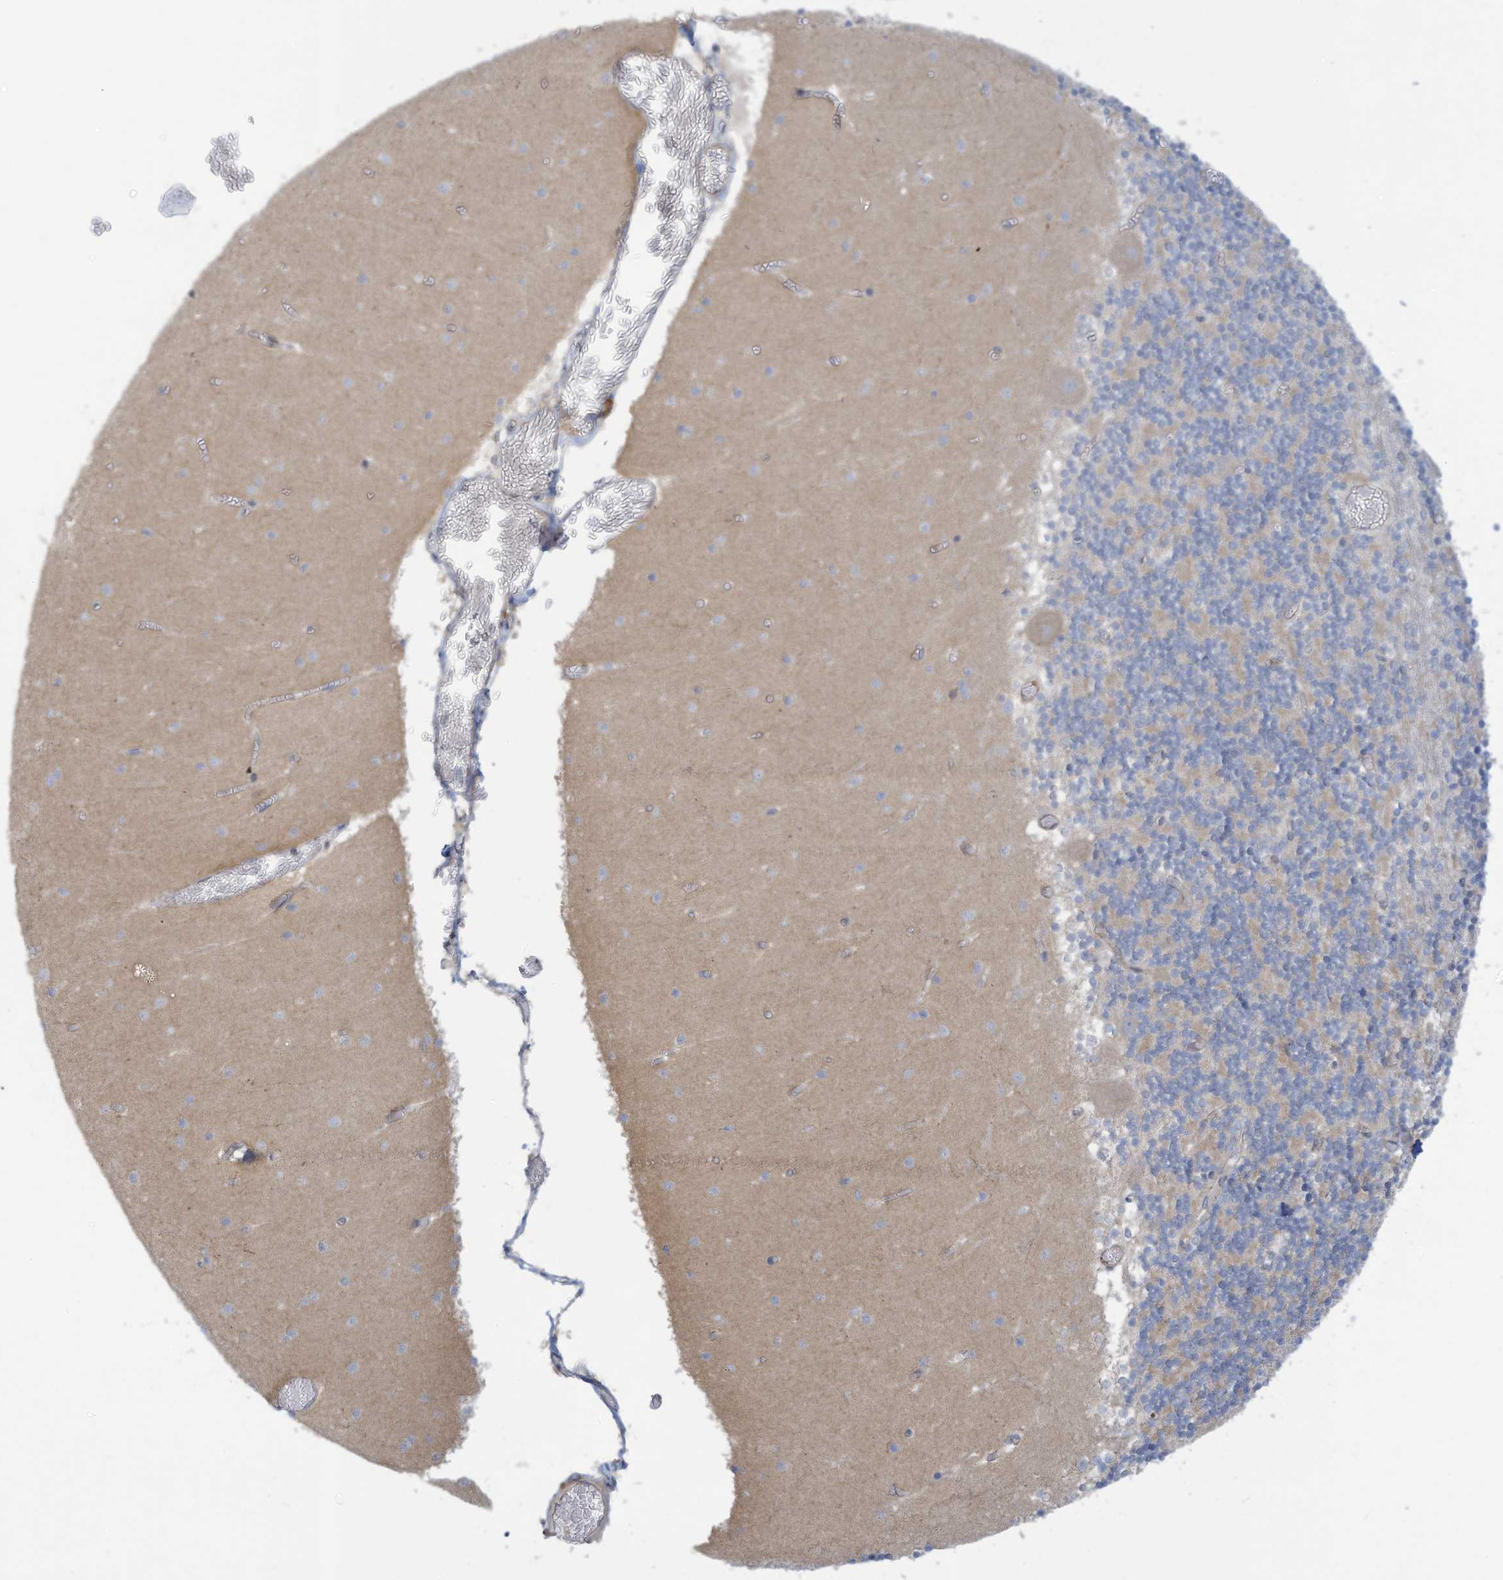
{"staining": {"intensity": "weak", "quantity": "<25%", "location": "cytoplasmic/membranous"}, "tissue": "cerebellum", "cell_type": "Cells in granular layer", "image_type": "normal", "snomed": [{"axis": "morphology", "description": "Normal tissue, NOS"}, {"axis": "topography", "description": "Cerebellum"}], "caption": "High power microscopy micrograph of an IHC photomicrograph of normal cerebellum, revealing no significant staining in cells in granular layer. The staining is performed using DAB (3,3'-diaminobenzidine) brown chromogen with nuclei counter-stained in using hematoxylin.", "gene": "ADAT2", "patient": {"sex": "female", "age": 28}}